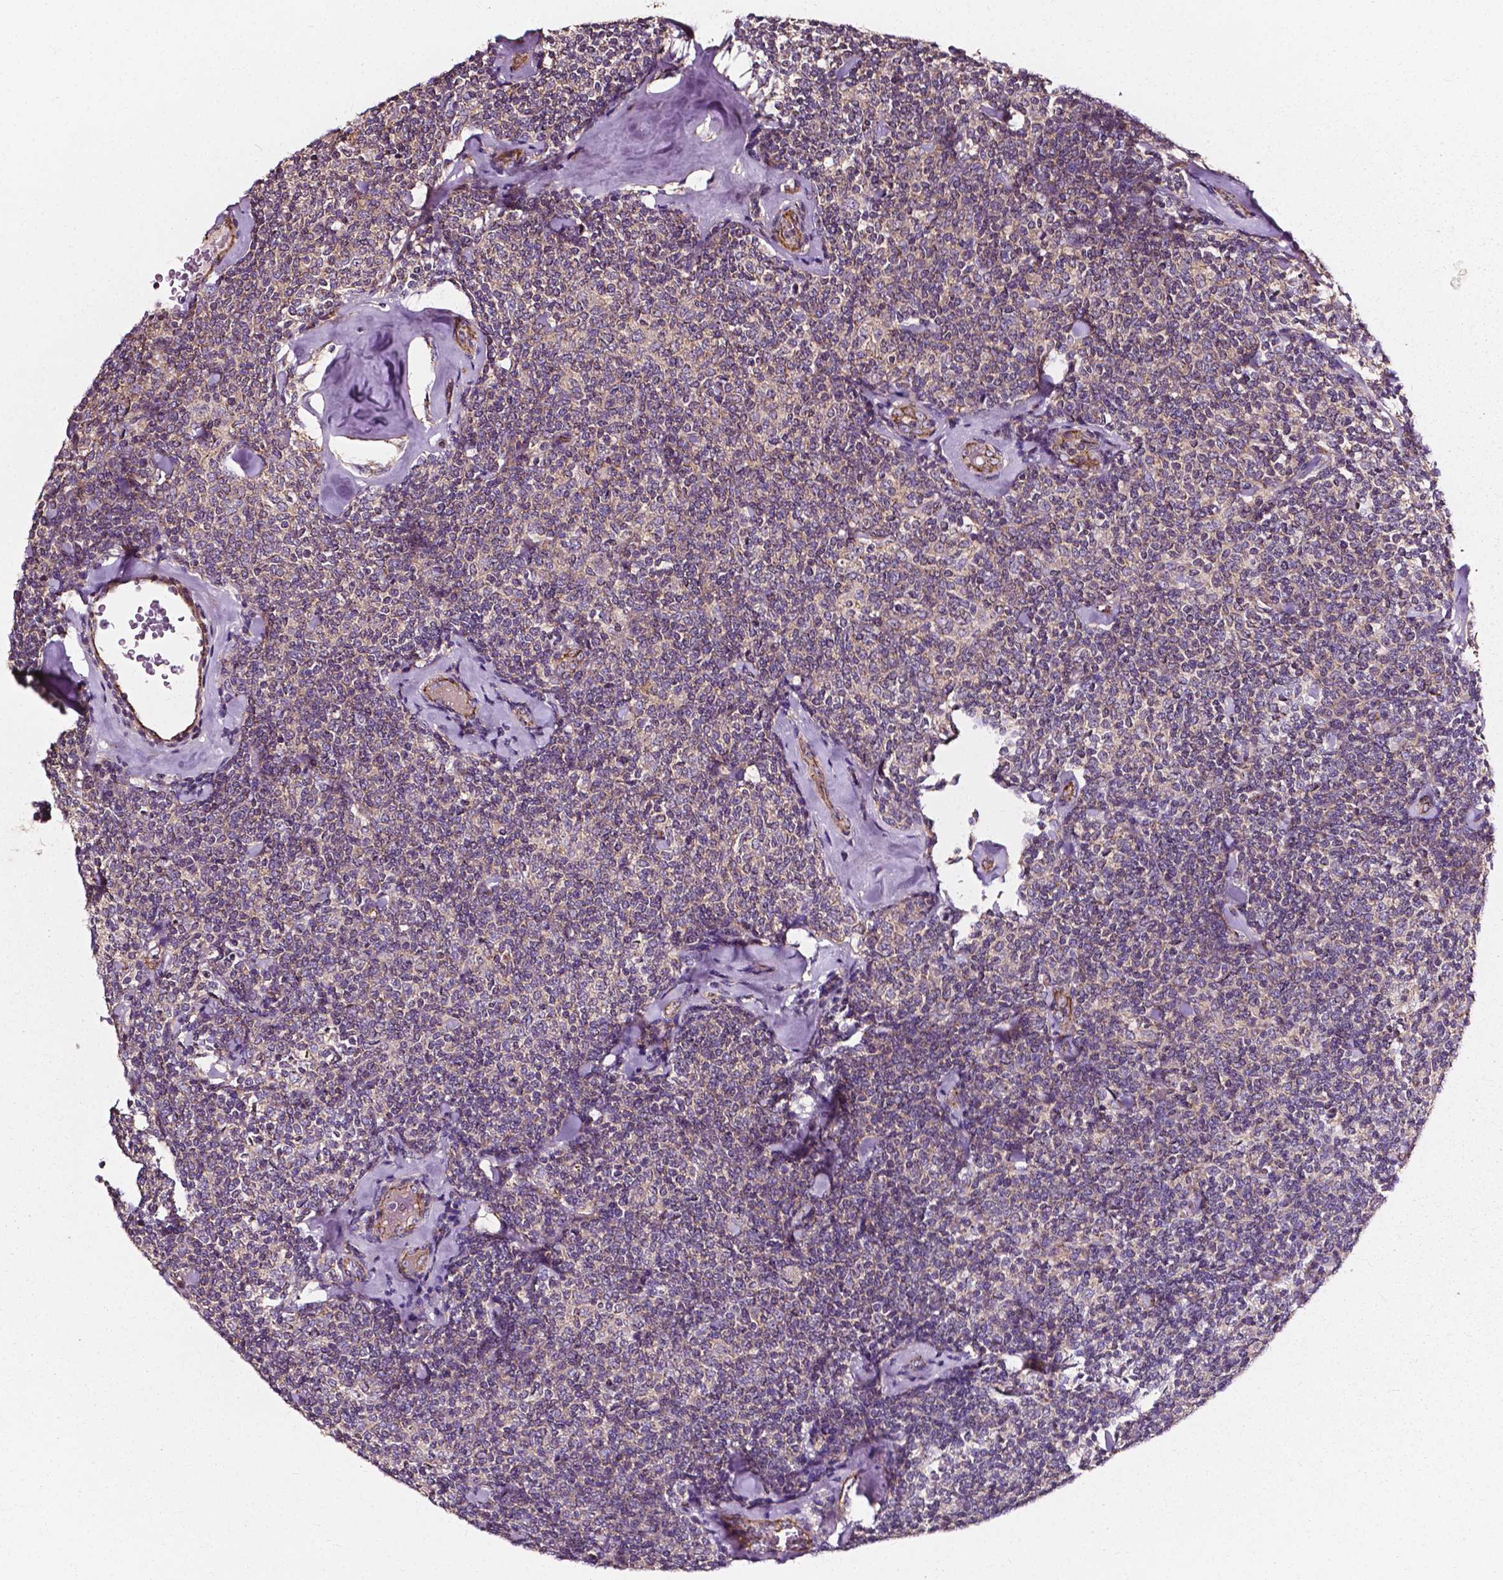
{"staining": {"intensity": "negative", "quantity": "none", "location": "none"}, "tissue": "lymphoma", "cell_type": "Tumor cells", "image_type": "cancer", "snomed": [{"axis": "morphology", "description": "Malignant lymphoma, non-Hodgkin's type, Low grade"}, {"axis": "topography", "description": "Lymph node"}], "caption": "Immunohistochemical staining of lymphoma reveals no significant expression in tumor cells.", "gene": "ATG16L1", "patient": {"sex": "female", "age": 56}}